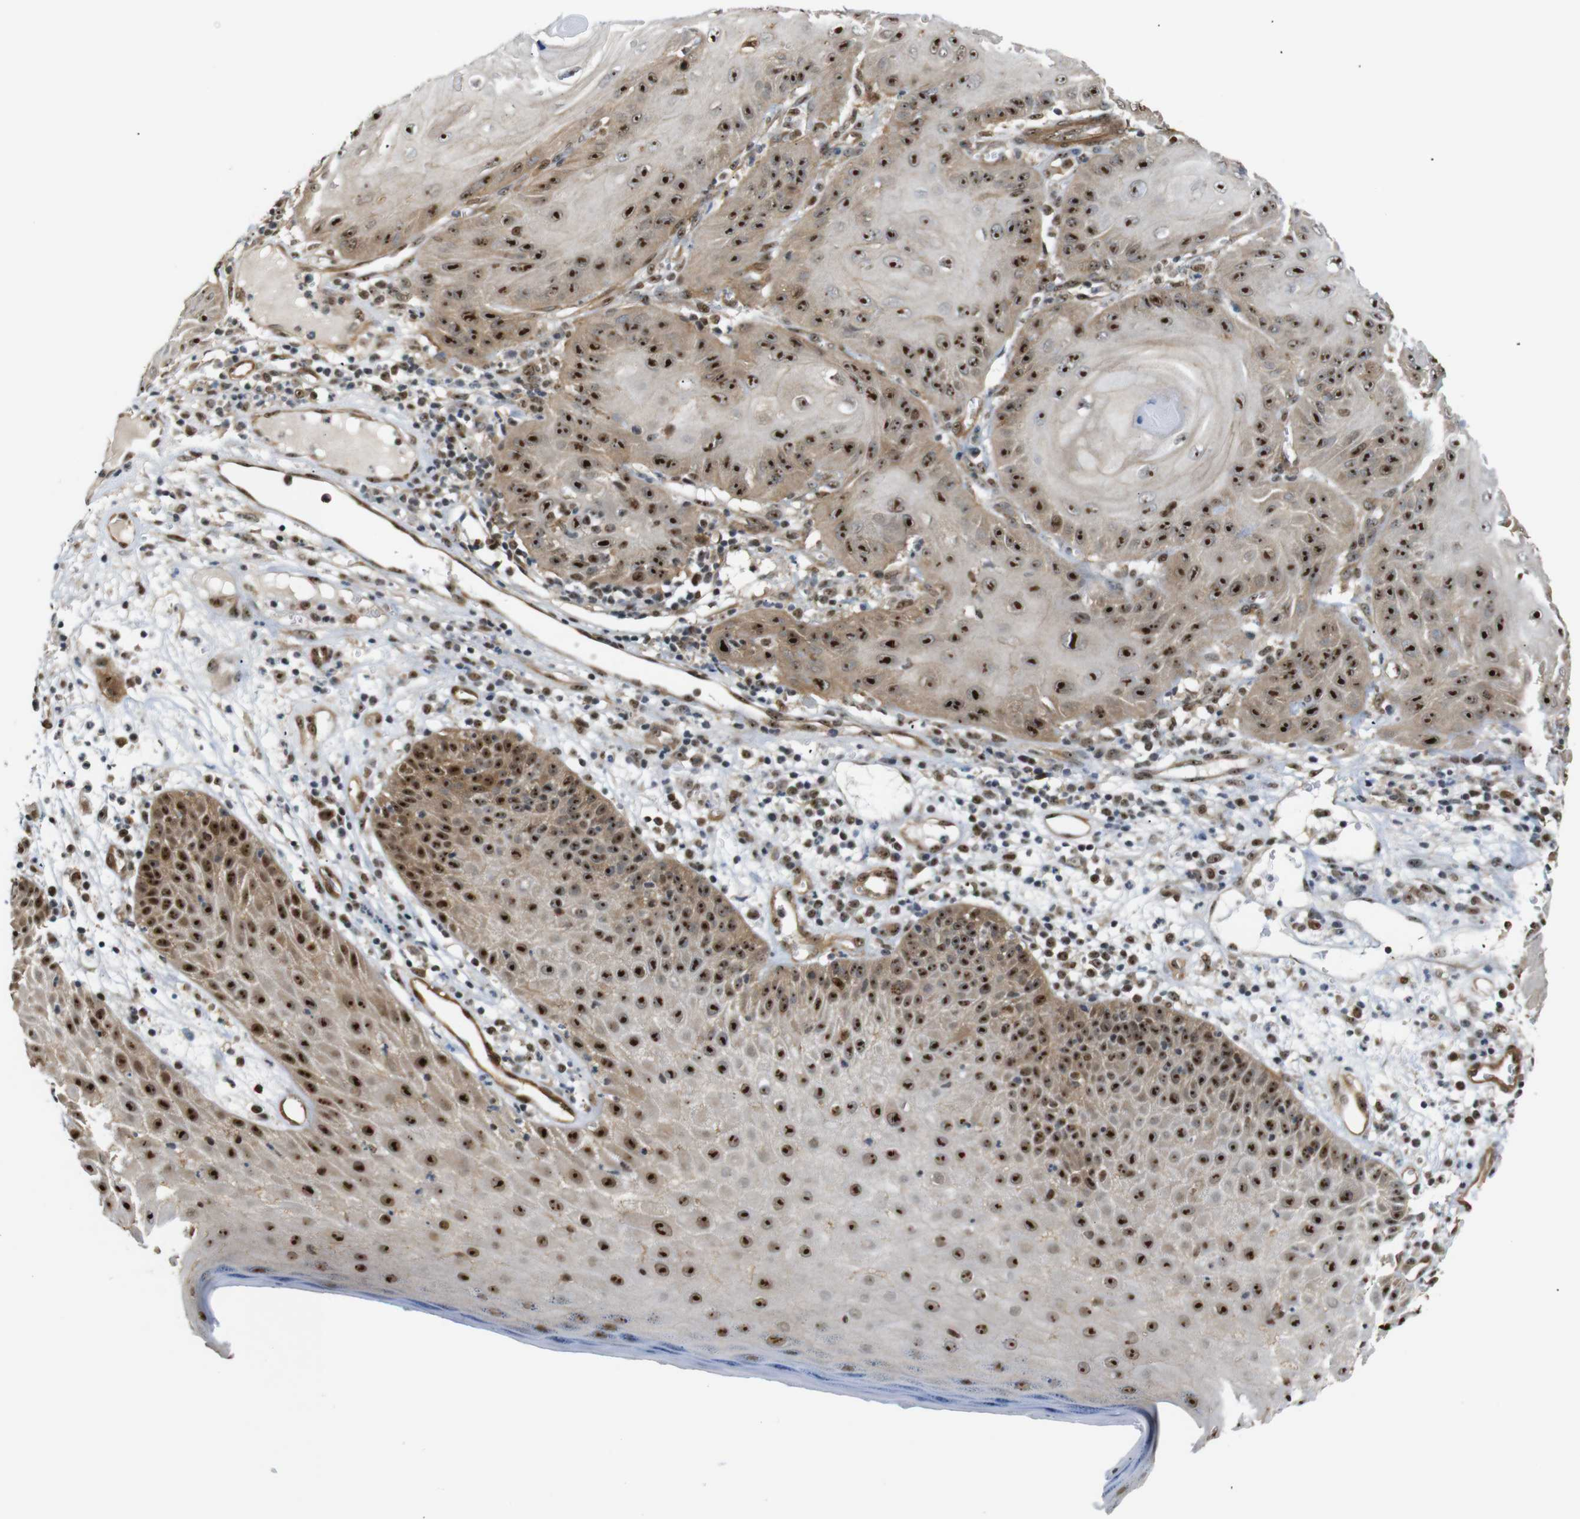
{"staining": {"intensity": "strong", "quantity": ">75%", "location": "cytoplasmic/membranous,nuclear"}, "tissue": "skin cancer", "cell_type": "Tumor cells", "image_type": "cancer", "snomed": [{"axis": "morphology", "description": "Squamous cell carcinoma, NOS"}, {"axis": "topography", "description": "Skin"}], "caption": "Tumor cells demonstrate high levels of strong cytoplasmic/membranous and nuclear positivity in approximately >75% of cells in squamous cell carcinoma (skin).", "gene": "PARN", "patient": {"sex": "female", "age": 78}}